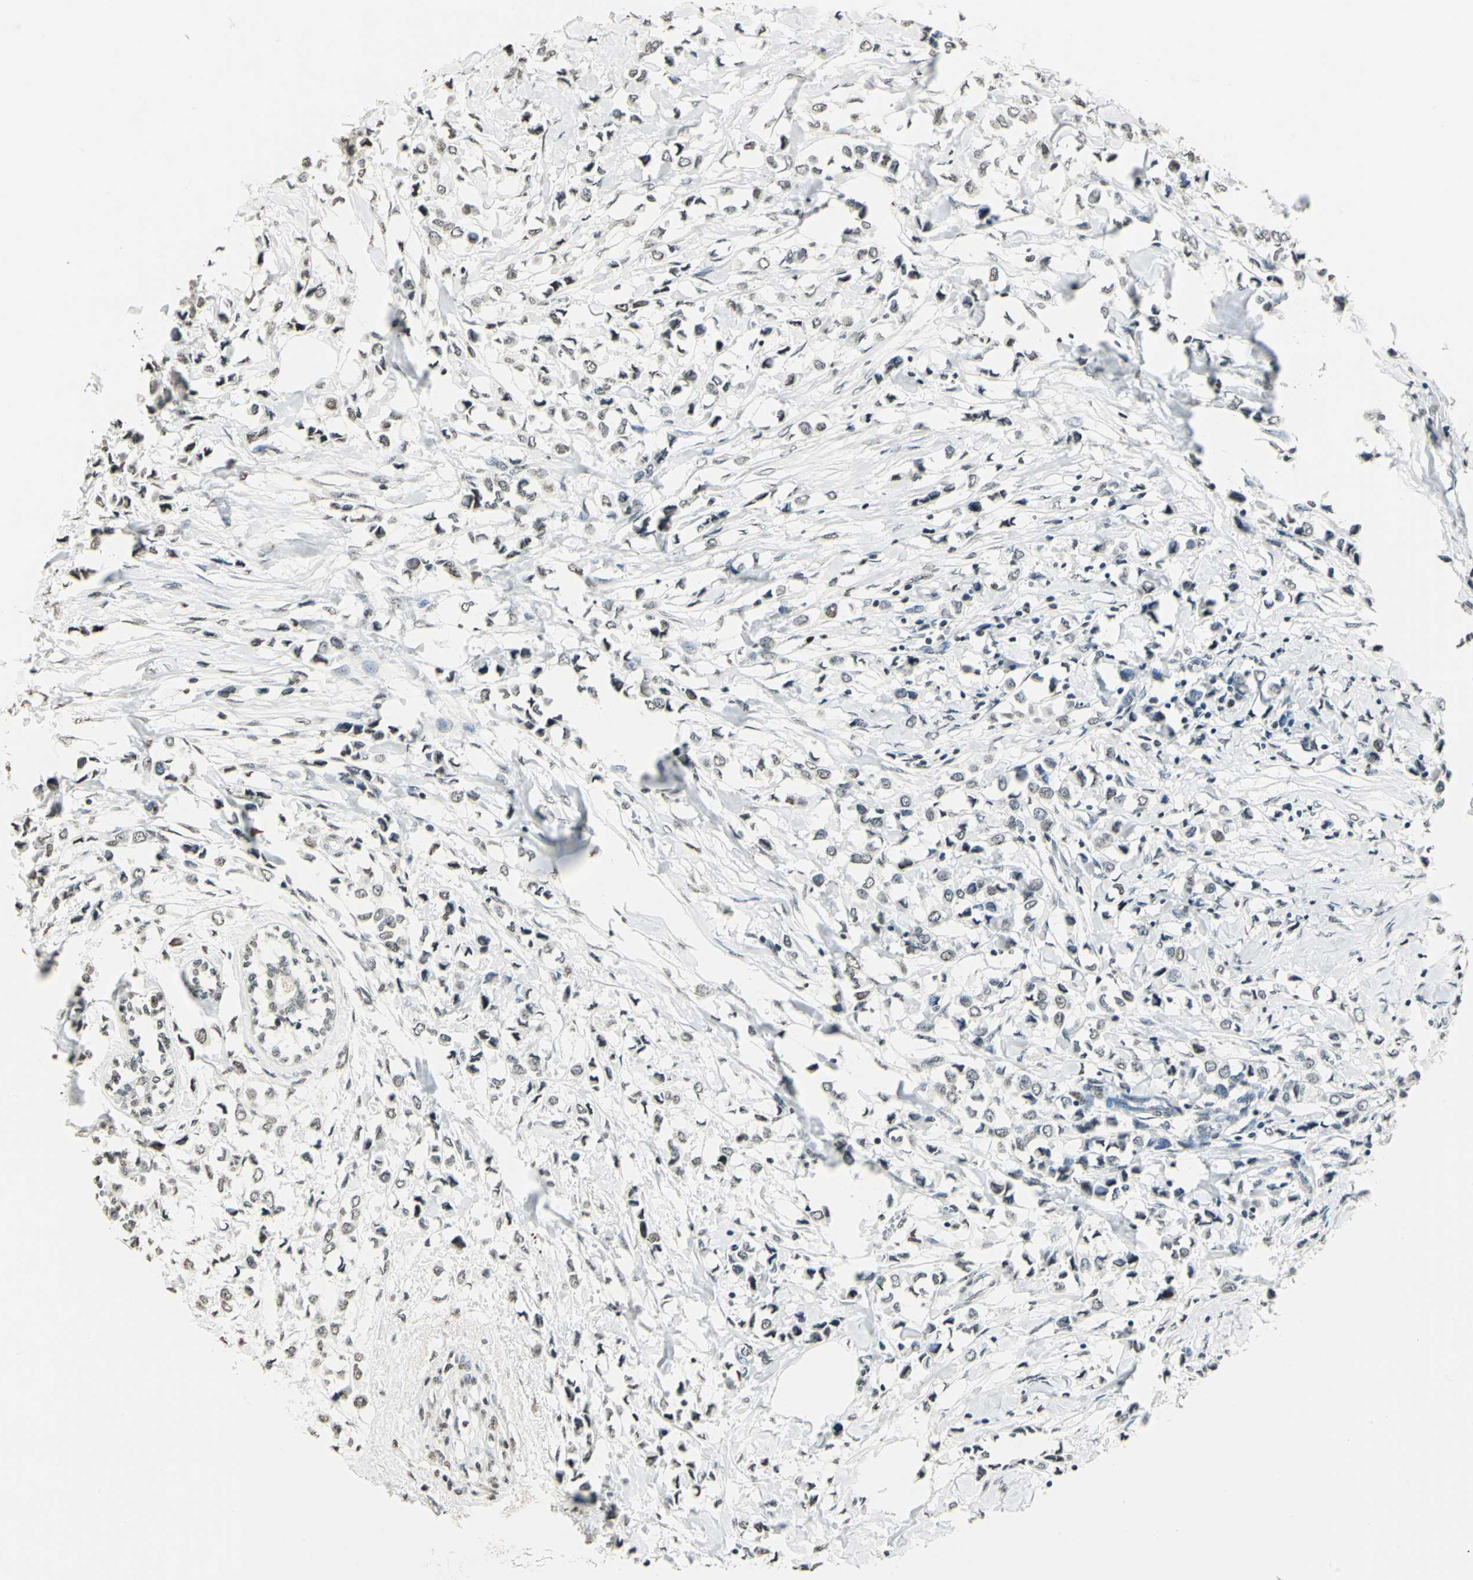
{"staining": {"intensity": "weak", "quantity": "<25%", "location": "nuclear"}, "tissue": "breast cancer", "cell_type": "Tumor cells", "image_type": "cancer", "snomed": [{"axis": "morphology", "description": "Lobular carcinoma"}, {"axis": "topography", "description": "Breast"}], "caption": "A photomicrograph of breast cancer stained for a protein shows no brown staining in tumor cells.", "gene": "MCM4", "patient": {"sex": "female", "age": 51}}